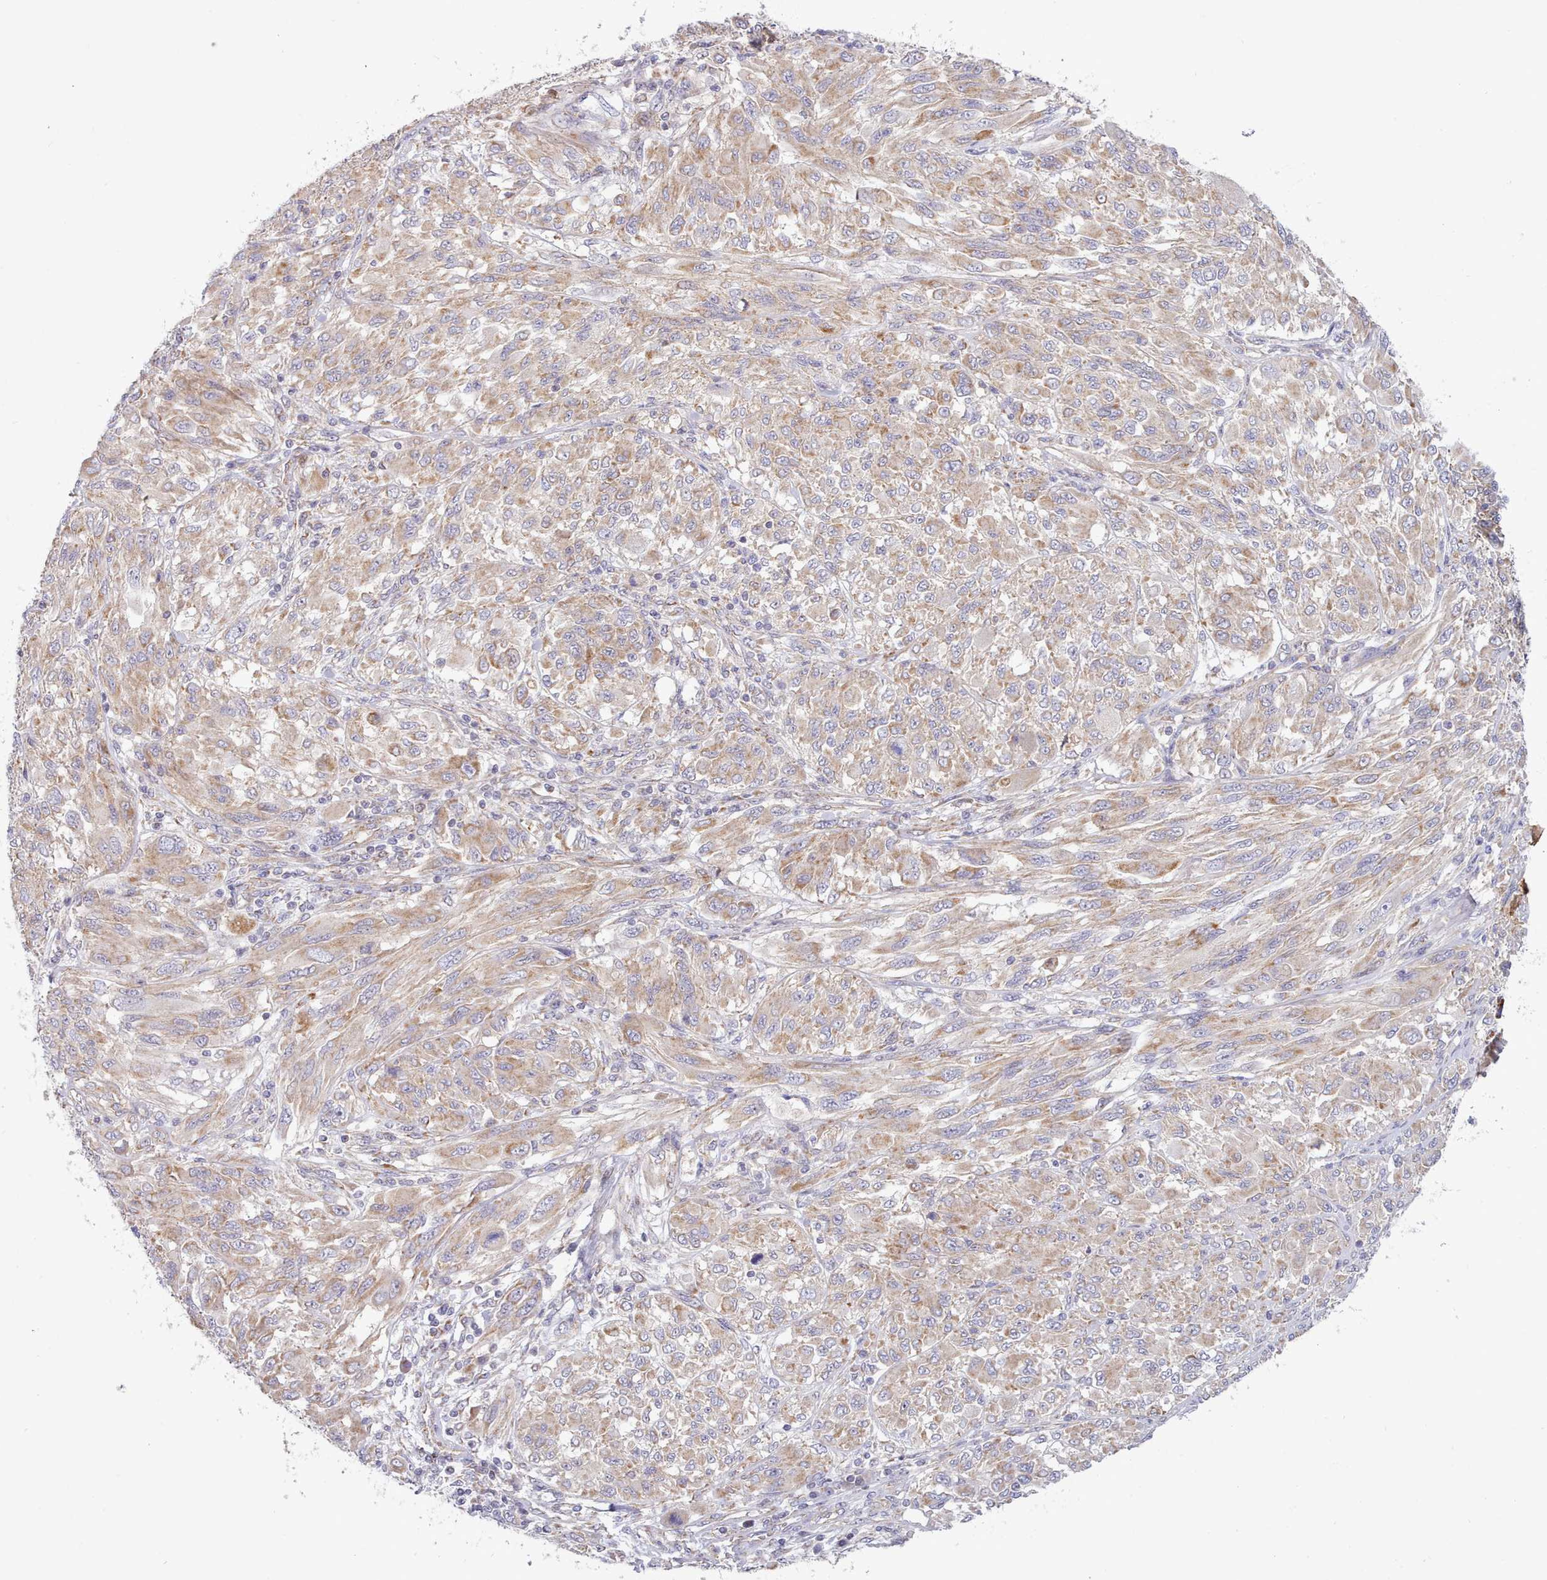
{"staining": {"intensity": "weak", "quantity": ">75%", "location": "cytoplasmic/membranous"}, "tissue": "melanoma", "cell_type": "Tumor cells", "image_type": "cancer", "snomed": [{"axis": "morphology", "description": "Malignant melanoma, NOS"}, {"axis": "topography", "description": "Skin"}], "caption": "Melanoma tissue demonstrates weak cytoplasmic/membranous expression in about >75% of tumor cells, visualized by immunohistochemistry.", "gene": "MRPL21", "patient": {"sex": "female", "age": 91}}